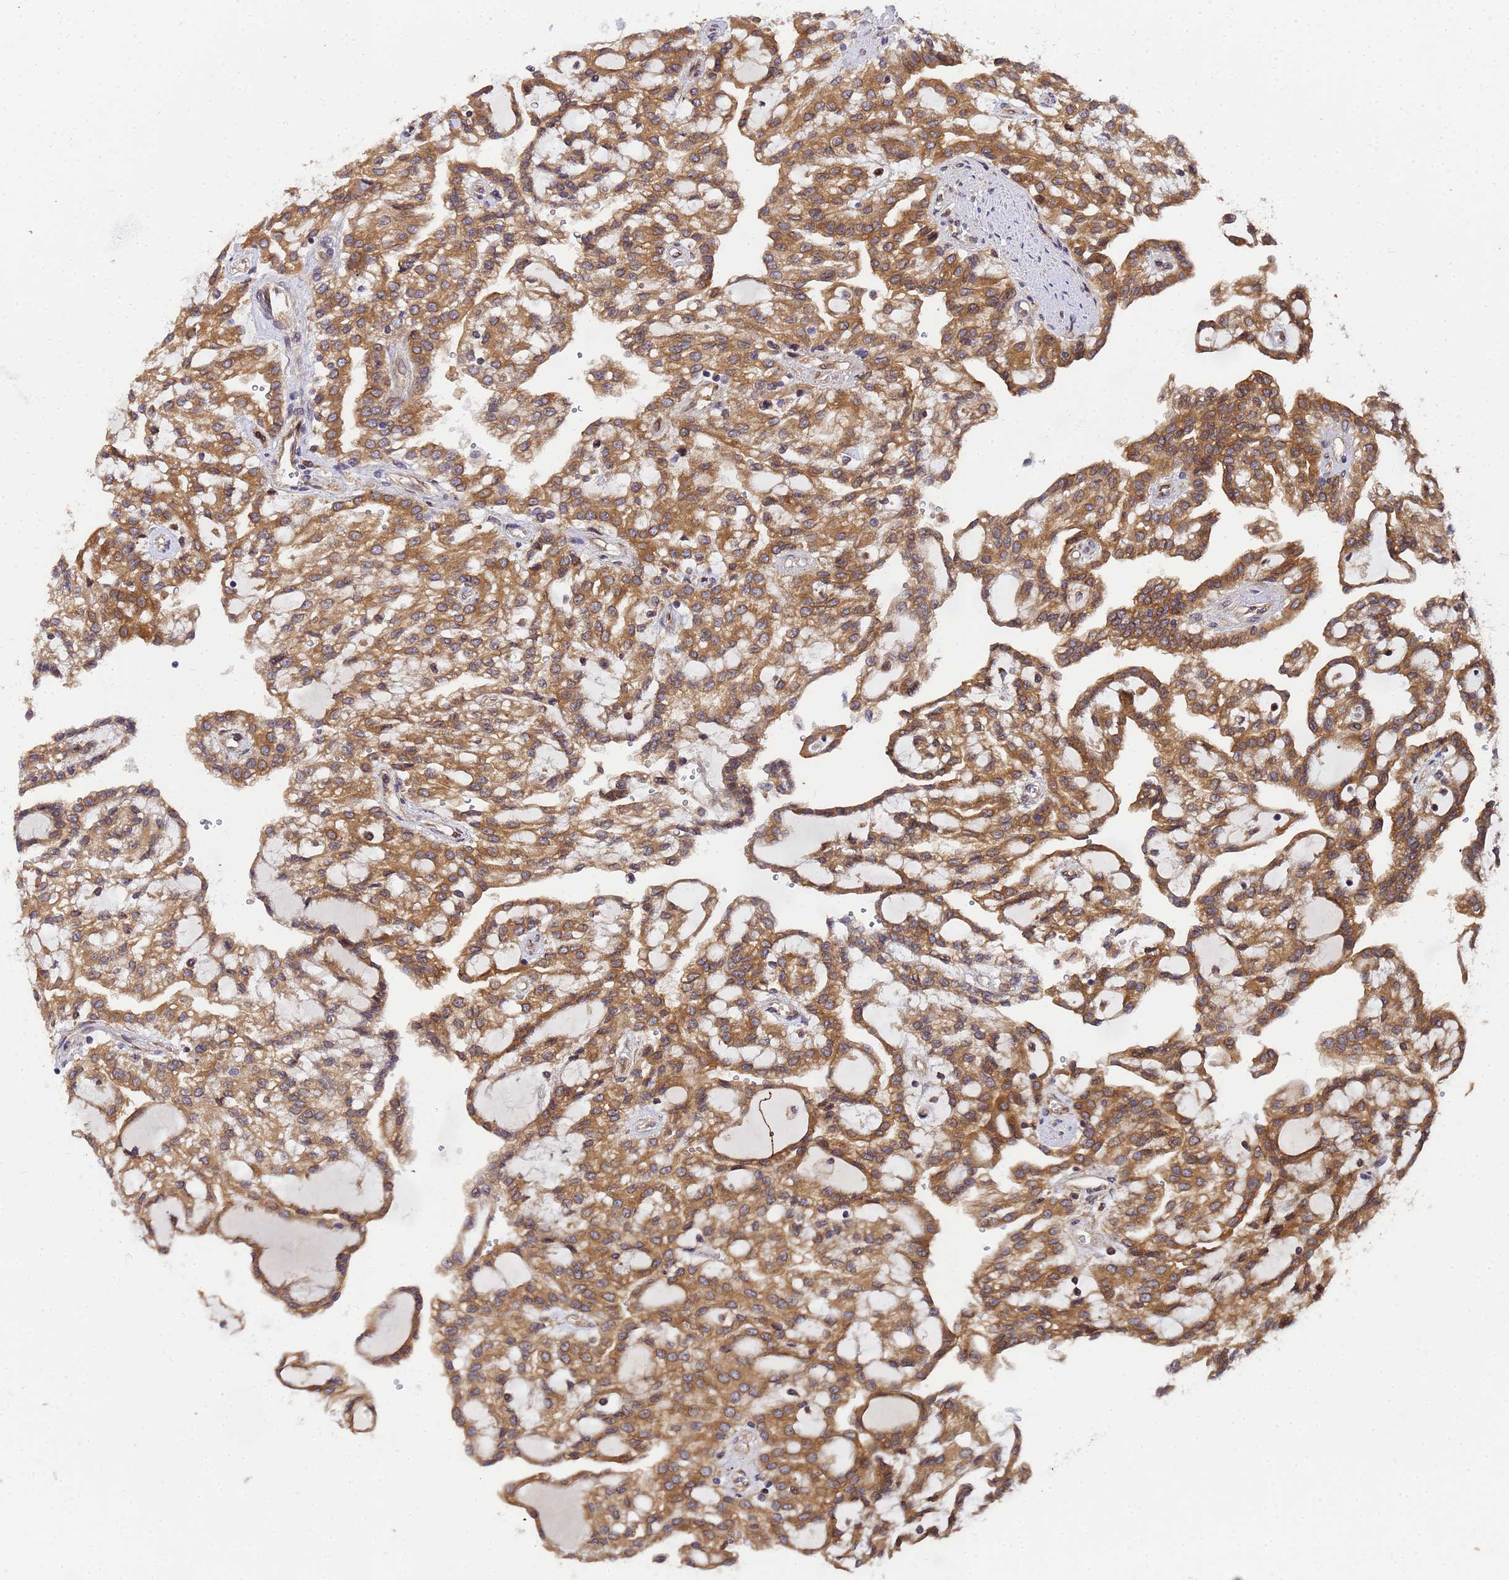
{"staining": {"intensity": "moderate", "quantity": ">75%", "location": "cytoplasmic/membranous"}, "tissue": "renal cancer", "cell_type": "Tumor cells", "image_type": "cancer", "snomed": [{"axis": "morphology", "description": "Adenocarcinoma, NOS"}, {"axis": "topography", "description": "Kidney"}], "caption": "DAB (3,3'-diaminobenzidine) immunohistochemical staining of human renal cancer (adenocarcinoma) exhibits moderate cytoplasmic/membranous protein staining in about >75% of tumor cells.", "gene": "UNC93B1", "patient": {"sex": "male", "age": 63}}